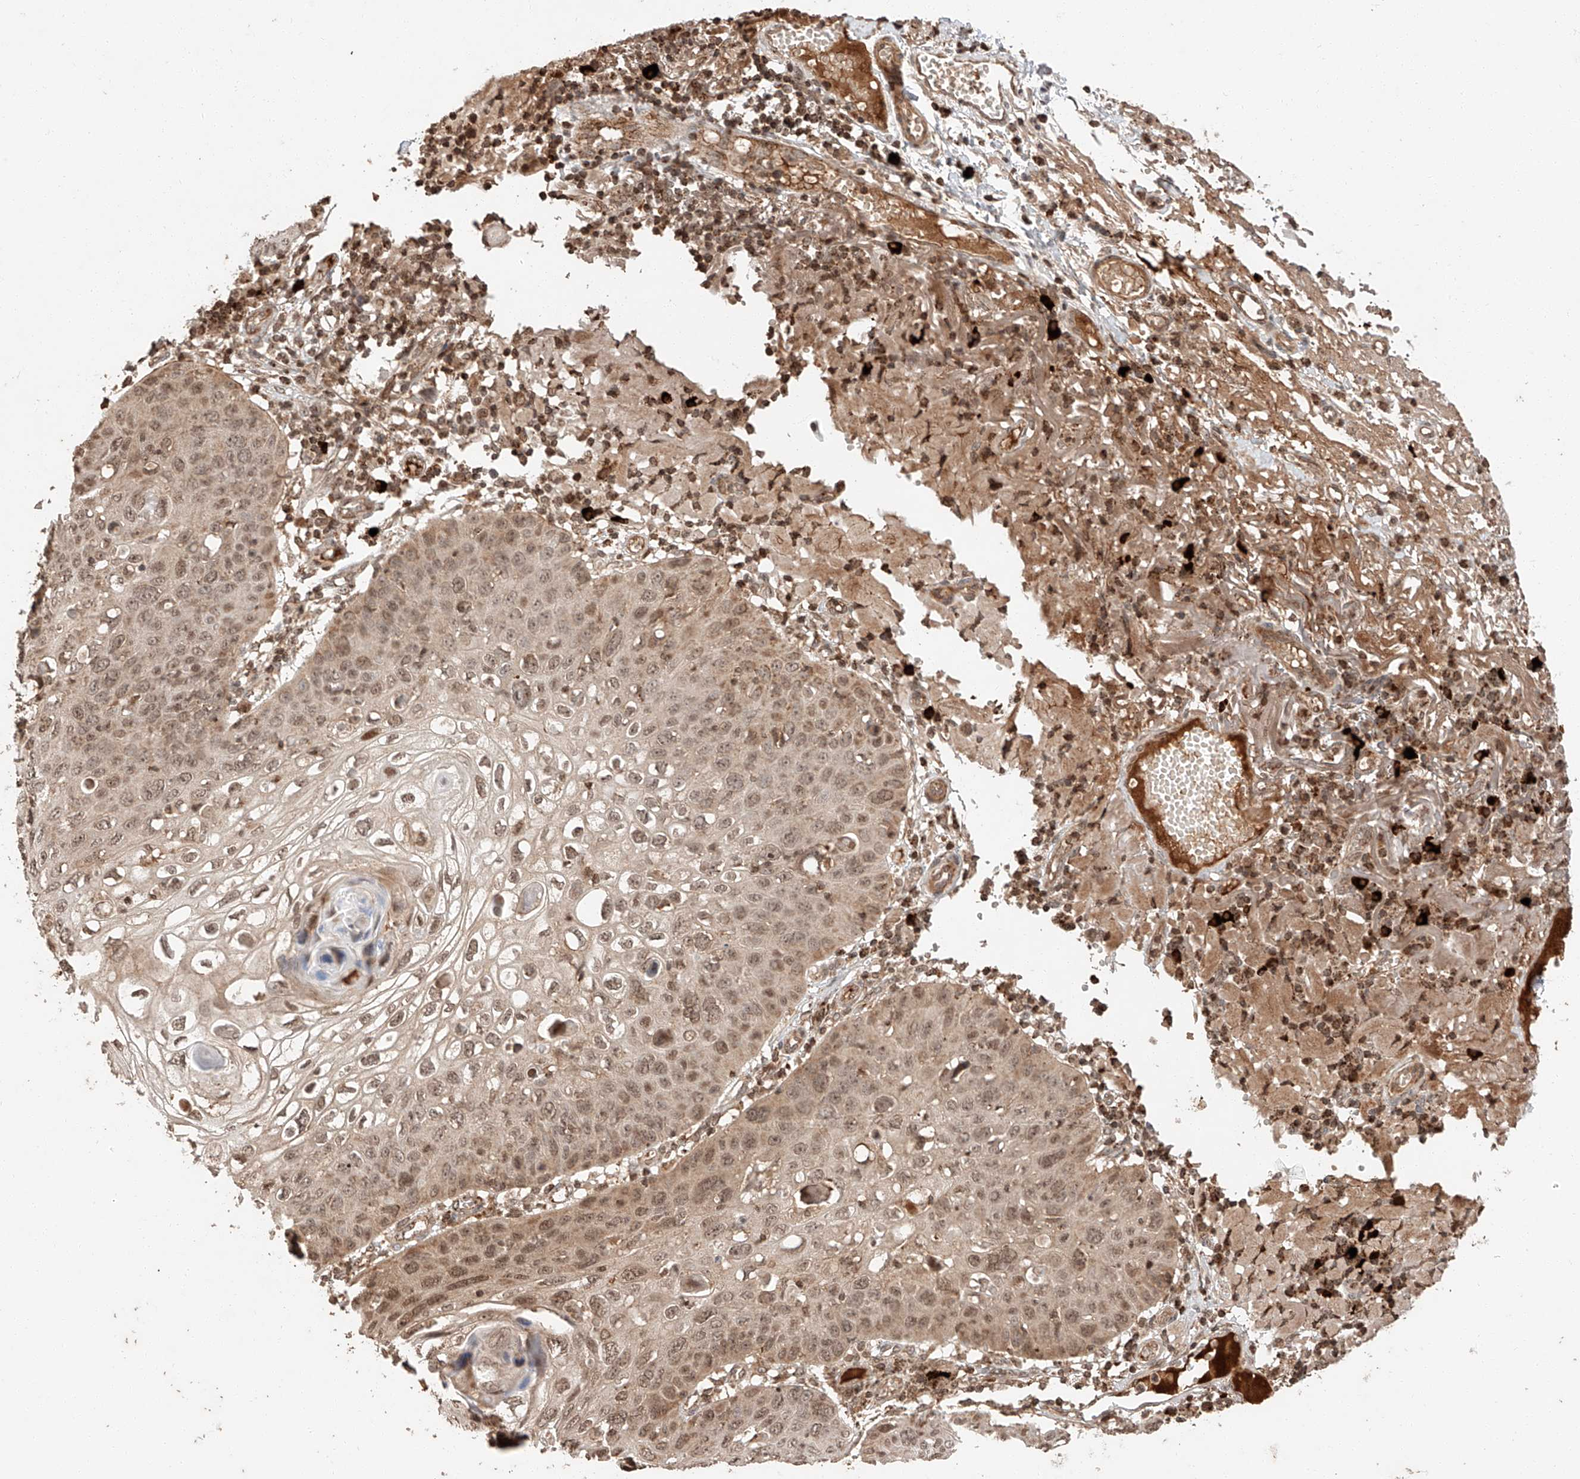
{"staining": {"intensity": "moderate", "quantity": ">75%", "location": "cytoplasmic/membranous,nuclear"}, "tissue": "skin cancer", "cell_type": "Tumor cells", "image_type": "cancer", "snomed": [{"axis": "morphology", "description": "Squamous cell carcinoma, NOS"}, {"axis": "topography", "description": "Skin"}], "caption": "Protein expression analysis of skin cancer (squamous cell carcinoma) displays moderate cytoplasmic/membranous and nuclear staining in approximately >75% of tumor cells.", "gene": "ARHGAP33", "patient": {"sex": "female", "age": 90}}